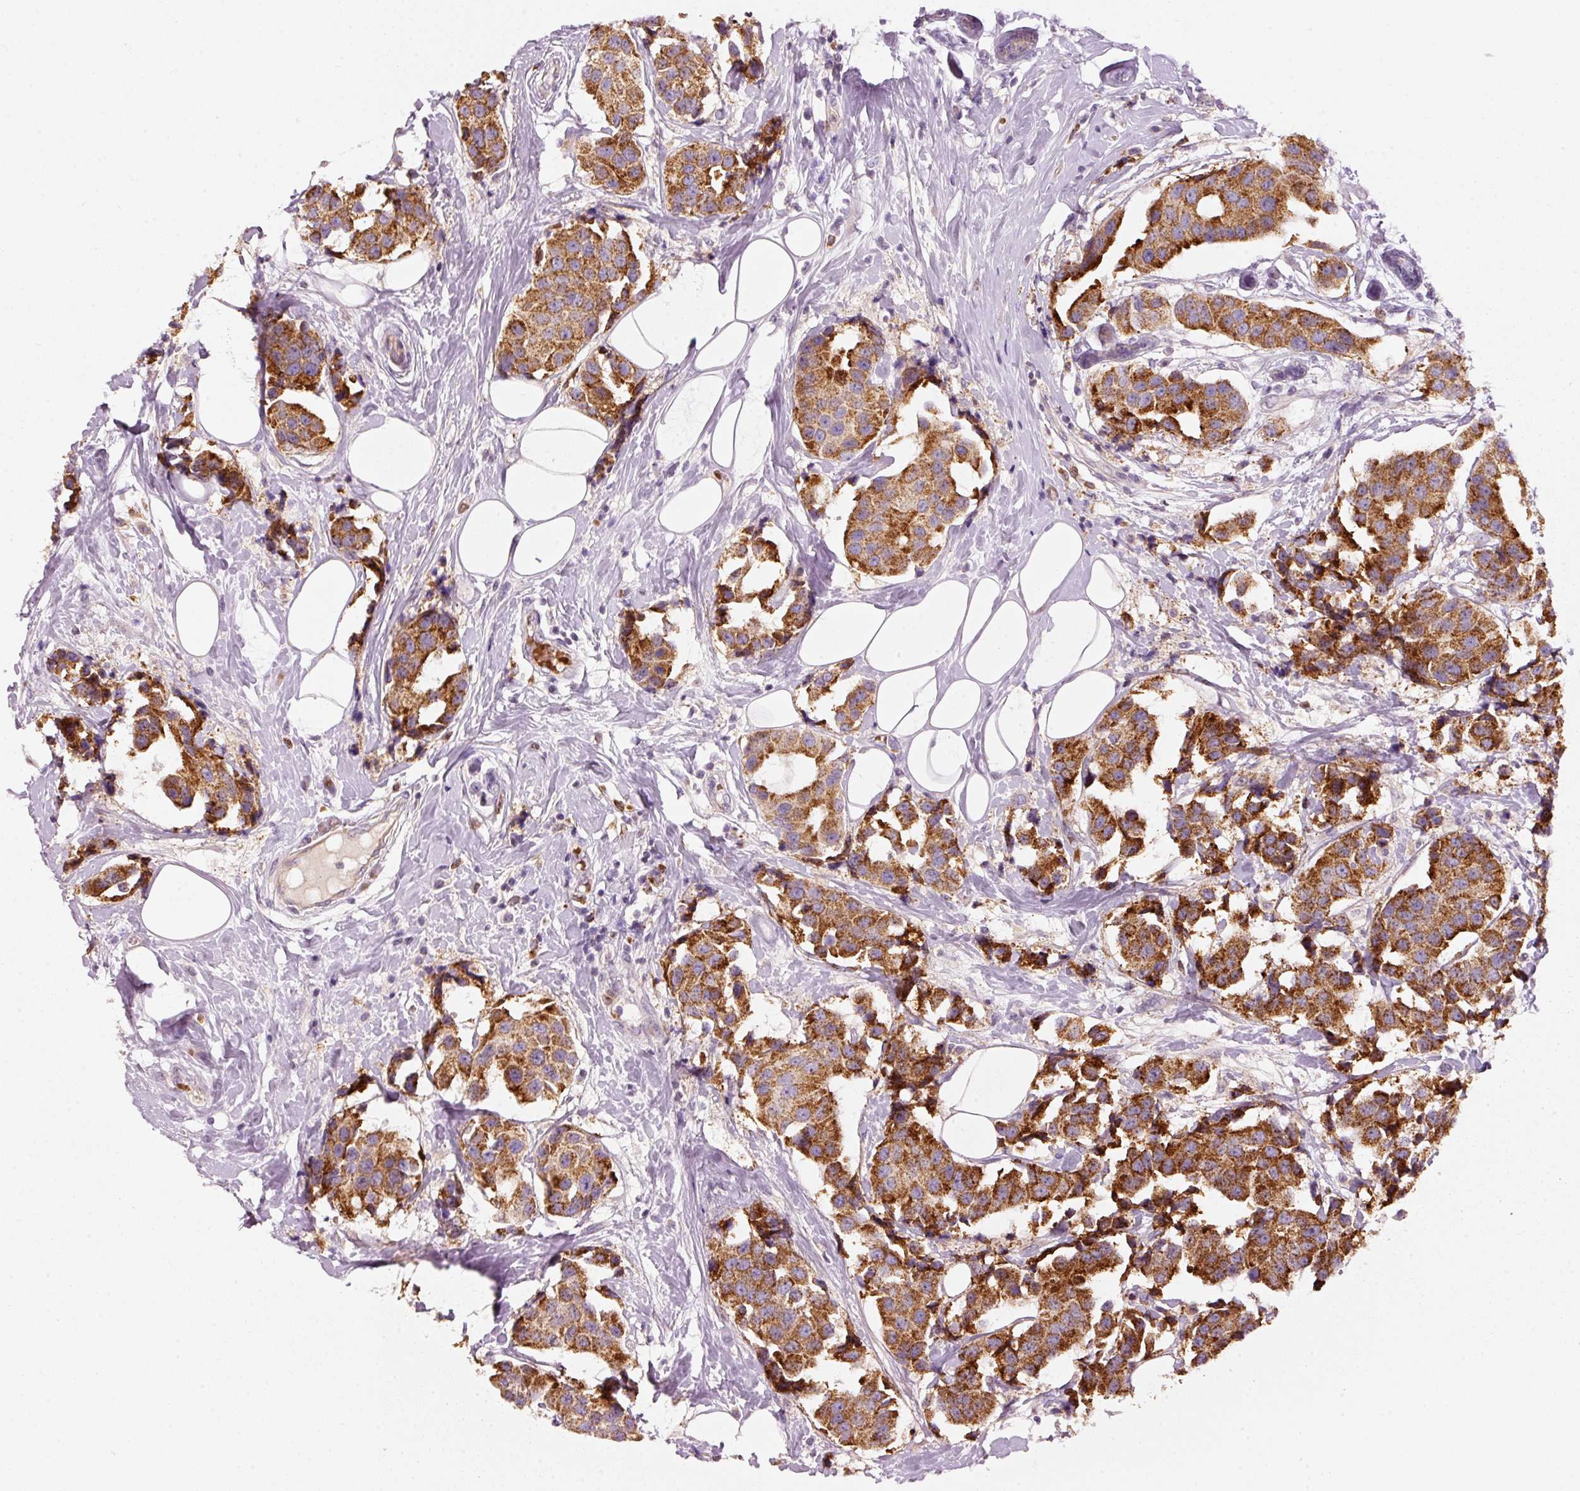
{"staining": {"intensity": "strong", "quantity": ">75%", "location": "cytoplasmic/membranous"}, "tissue": "breast cancer", "cell_type": "Tumor cells", "image_type": "cancer", "snomed": [{"axis": "morphology", "description": "Normal tissue, NOS"}, {"axis": "morphology", "description": "Duct carcinoma"}, {"axis": "topography", "description": "Breast"}], "caption": "The immunohistochemical stain shows strong cytoplasmic/membranous staining in tumor cells of breast infiltrating ductal carcinoma tissue. The staining is performed using DAB brown chromogen to label protein expression. The nuclei are counter-stained blue using hematoxylin.", "gene": "KLHL21", "patient": {"sex": "female", "age": 39}}